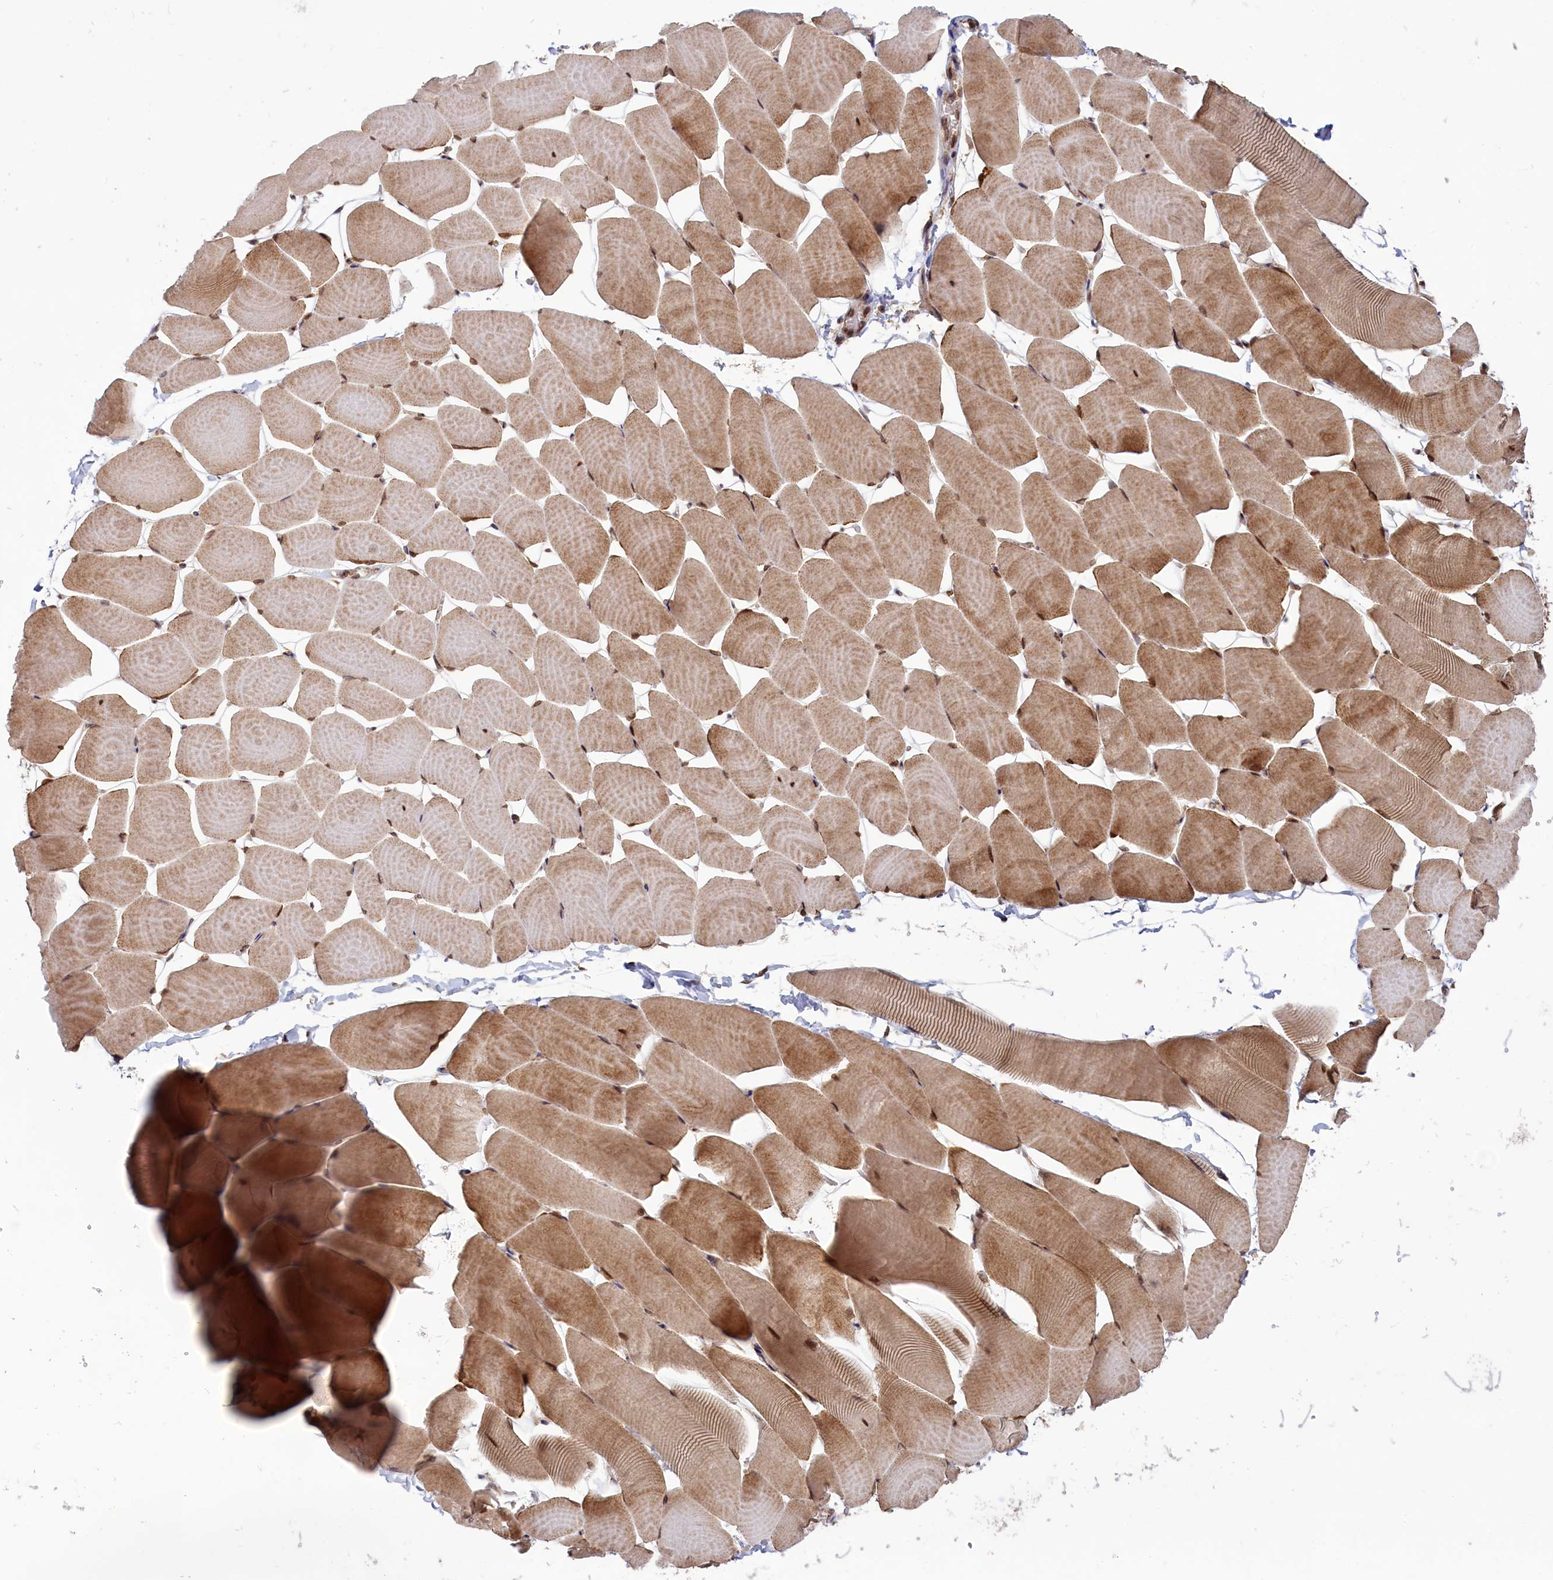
{"staining": {"intensity": "moderate", "quantity": ">75%", "location": "cytoplasmic/membranous,nuclear"}, "tissue": "skeletal muscle", "cell_type": "Myocytes", "image_type": "normal", "snomed": [{"axis": "morphology", "description": "Normal tissue, NOS"}, {"axis": "topography", "description": "Skeletal muscle"}], "caption": "Protein expression analysis of normal human skeletal muscle reveals moderate cytoplasmic/membranous,nuclear expression in approximately >75% of myocytes.", "gene": "NAE1", "patient": {"sex": "male", "age": 25}}